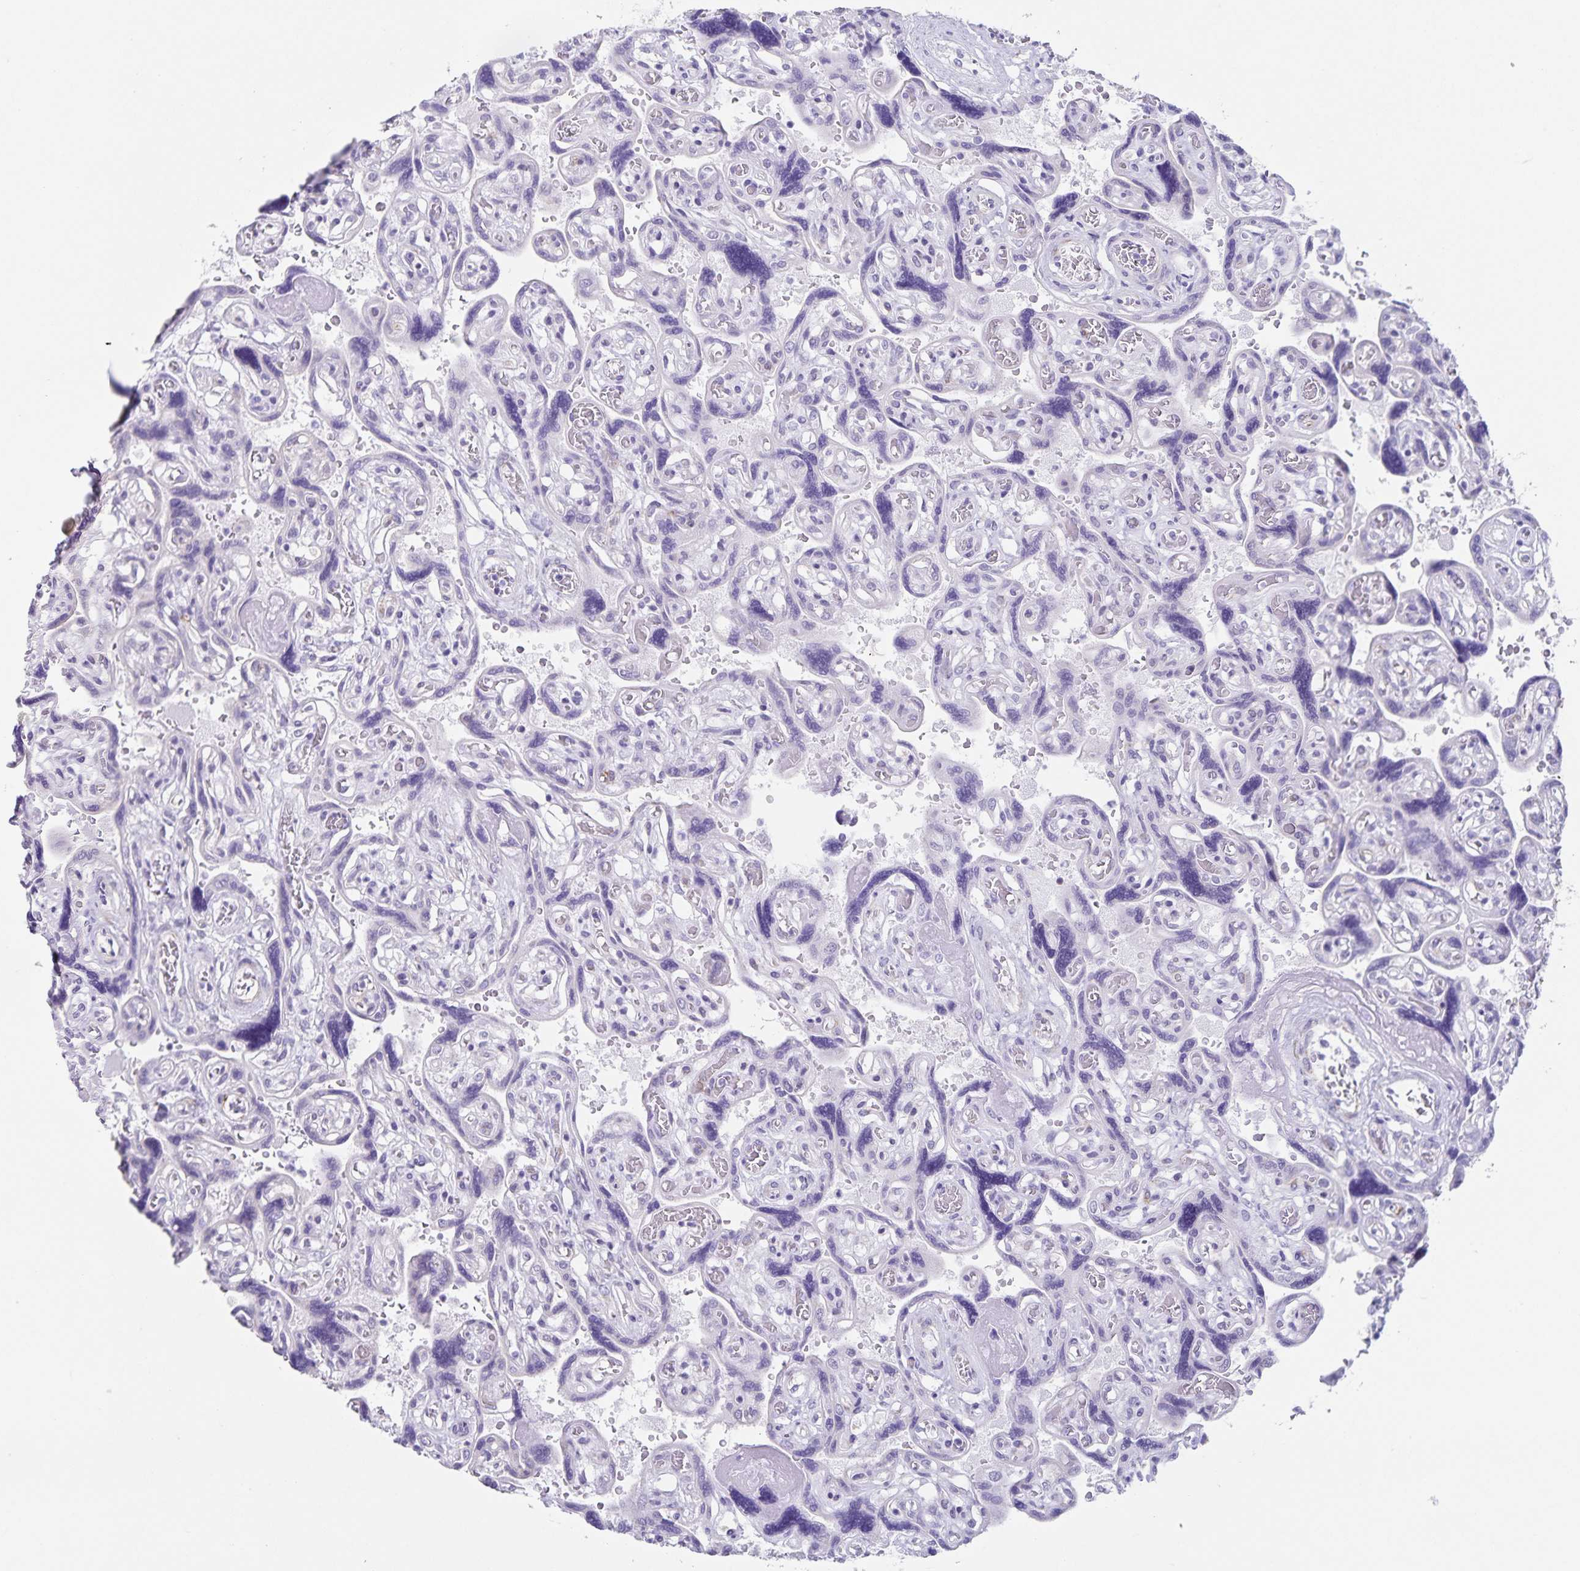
{"staining": {"intensity": "negative", "quantity": "none", "location": "none"}, "tissue": "placenta", "cell_type": "Decidual cells", "image_type": "normal", "snomed": [{"axis": "morphology", "description": "Normal tissue, NOS"}, {"axis": "topography", "description": "Placenta"}], "caption": "Immunohistochemical staining of unremarkable human placenta displays no significant expression in decidual cells.", "gene": "SYNM", "patient": {"sex": "female", "age": 32}}